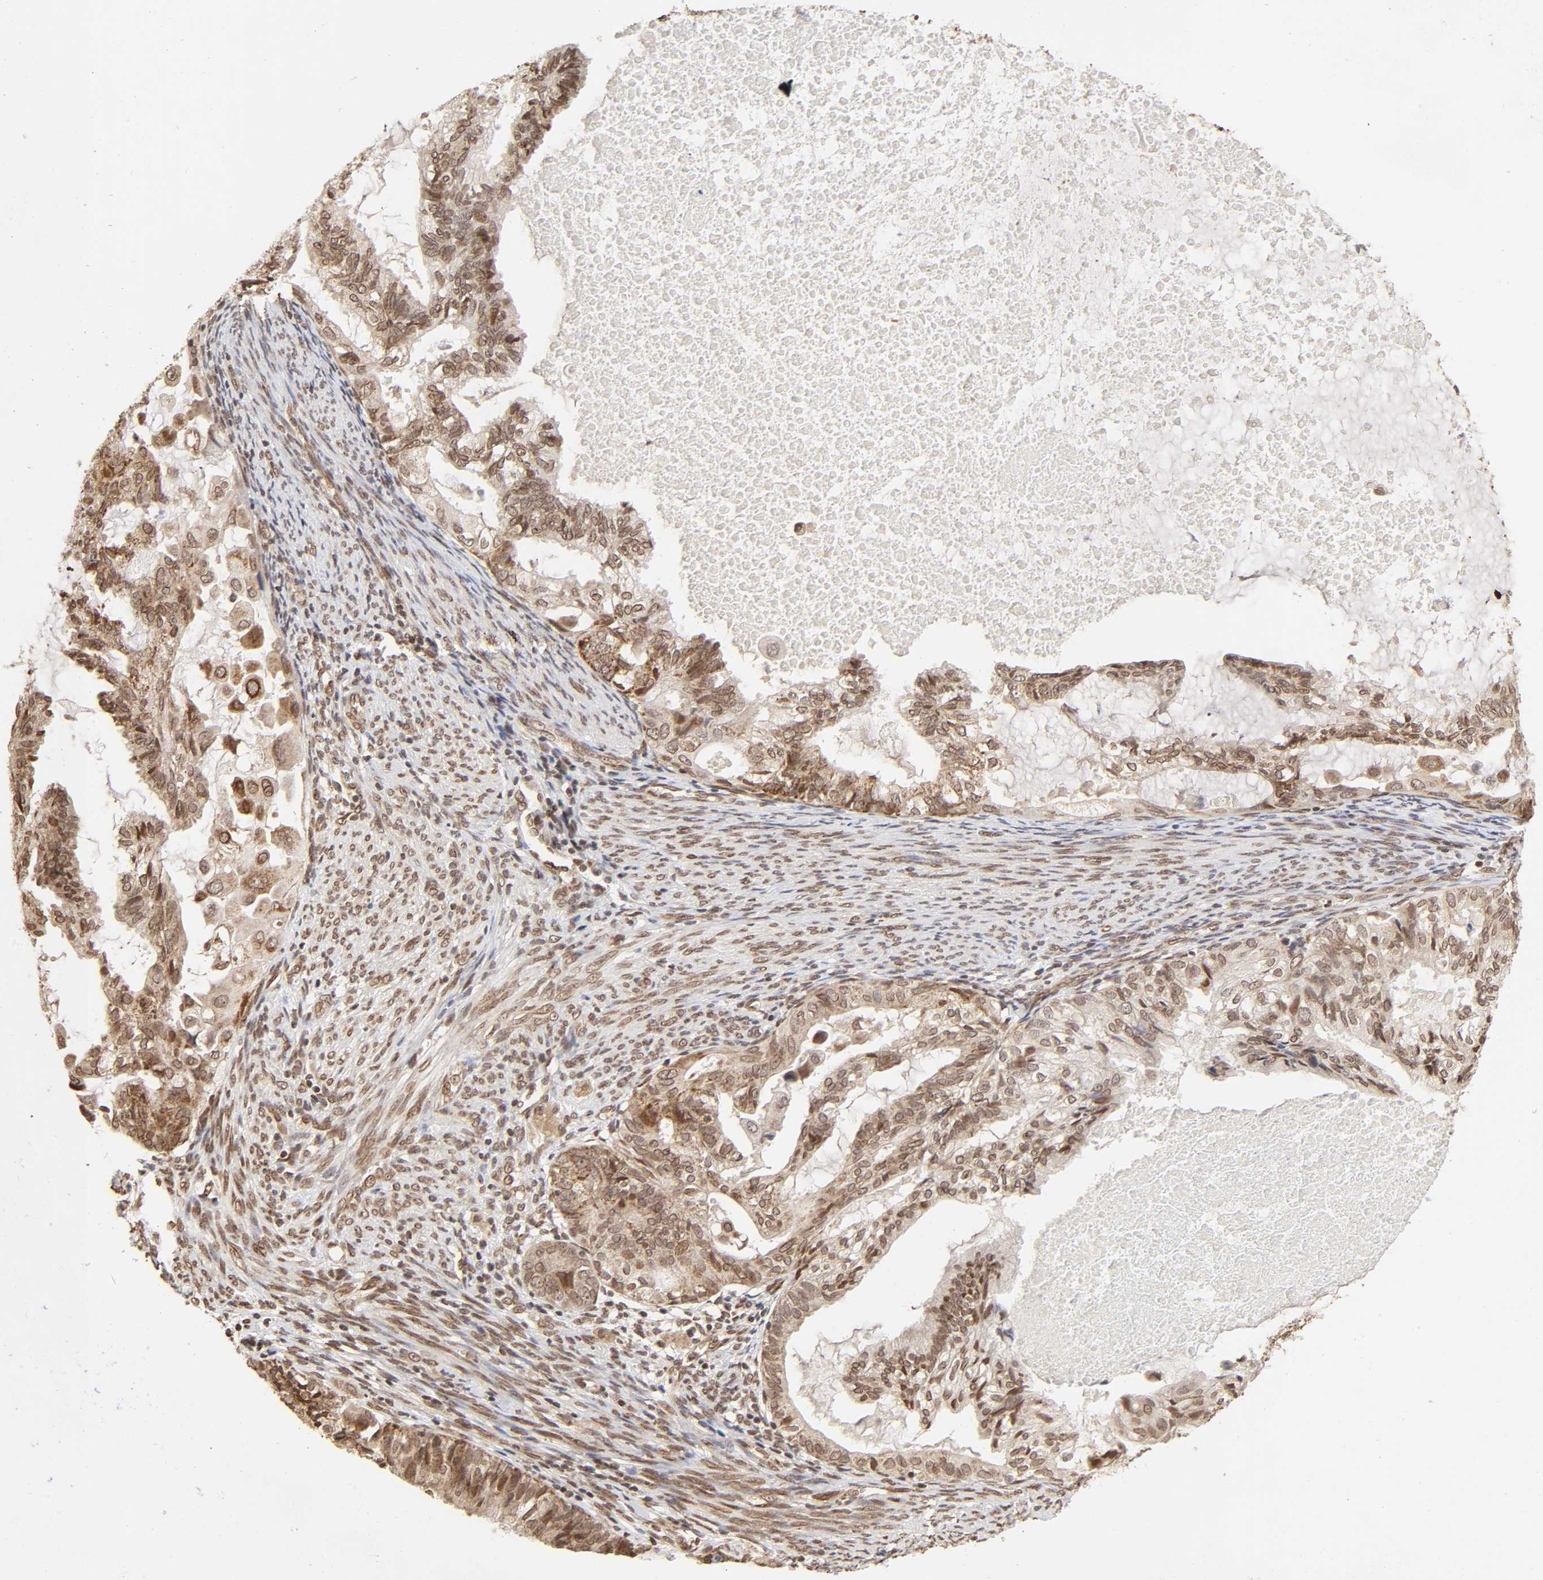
{"staining": {"intensity": "moderate", "quantity": ">75%", "location": "cytoplasmic/membranous,nuclear"}, "tissue": "cervical cancer", "cell_type": "Tumor cells", "image_type": "cancer", "snomed": [{"axis": "morphology", "description": "Normal tissue, NOS"}, {"axis": "morphology", "description": "Adenocarcinoma, NOS"}, {"axis": "topography", "description": "Cervix"}, {"axis": "topography", "description": "Endometrium"}], "caption": "Immunohistochemical staining of cervical cancer shows medium levels of moderate cytoplasmic/membranous and nuclear protein positivity in about >75% of tumor cells. (Brightfield microscopy of DAB IHC at high magnification).", "gene": "MLLT6", "patient": {"sex": "female", "age": 86}}